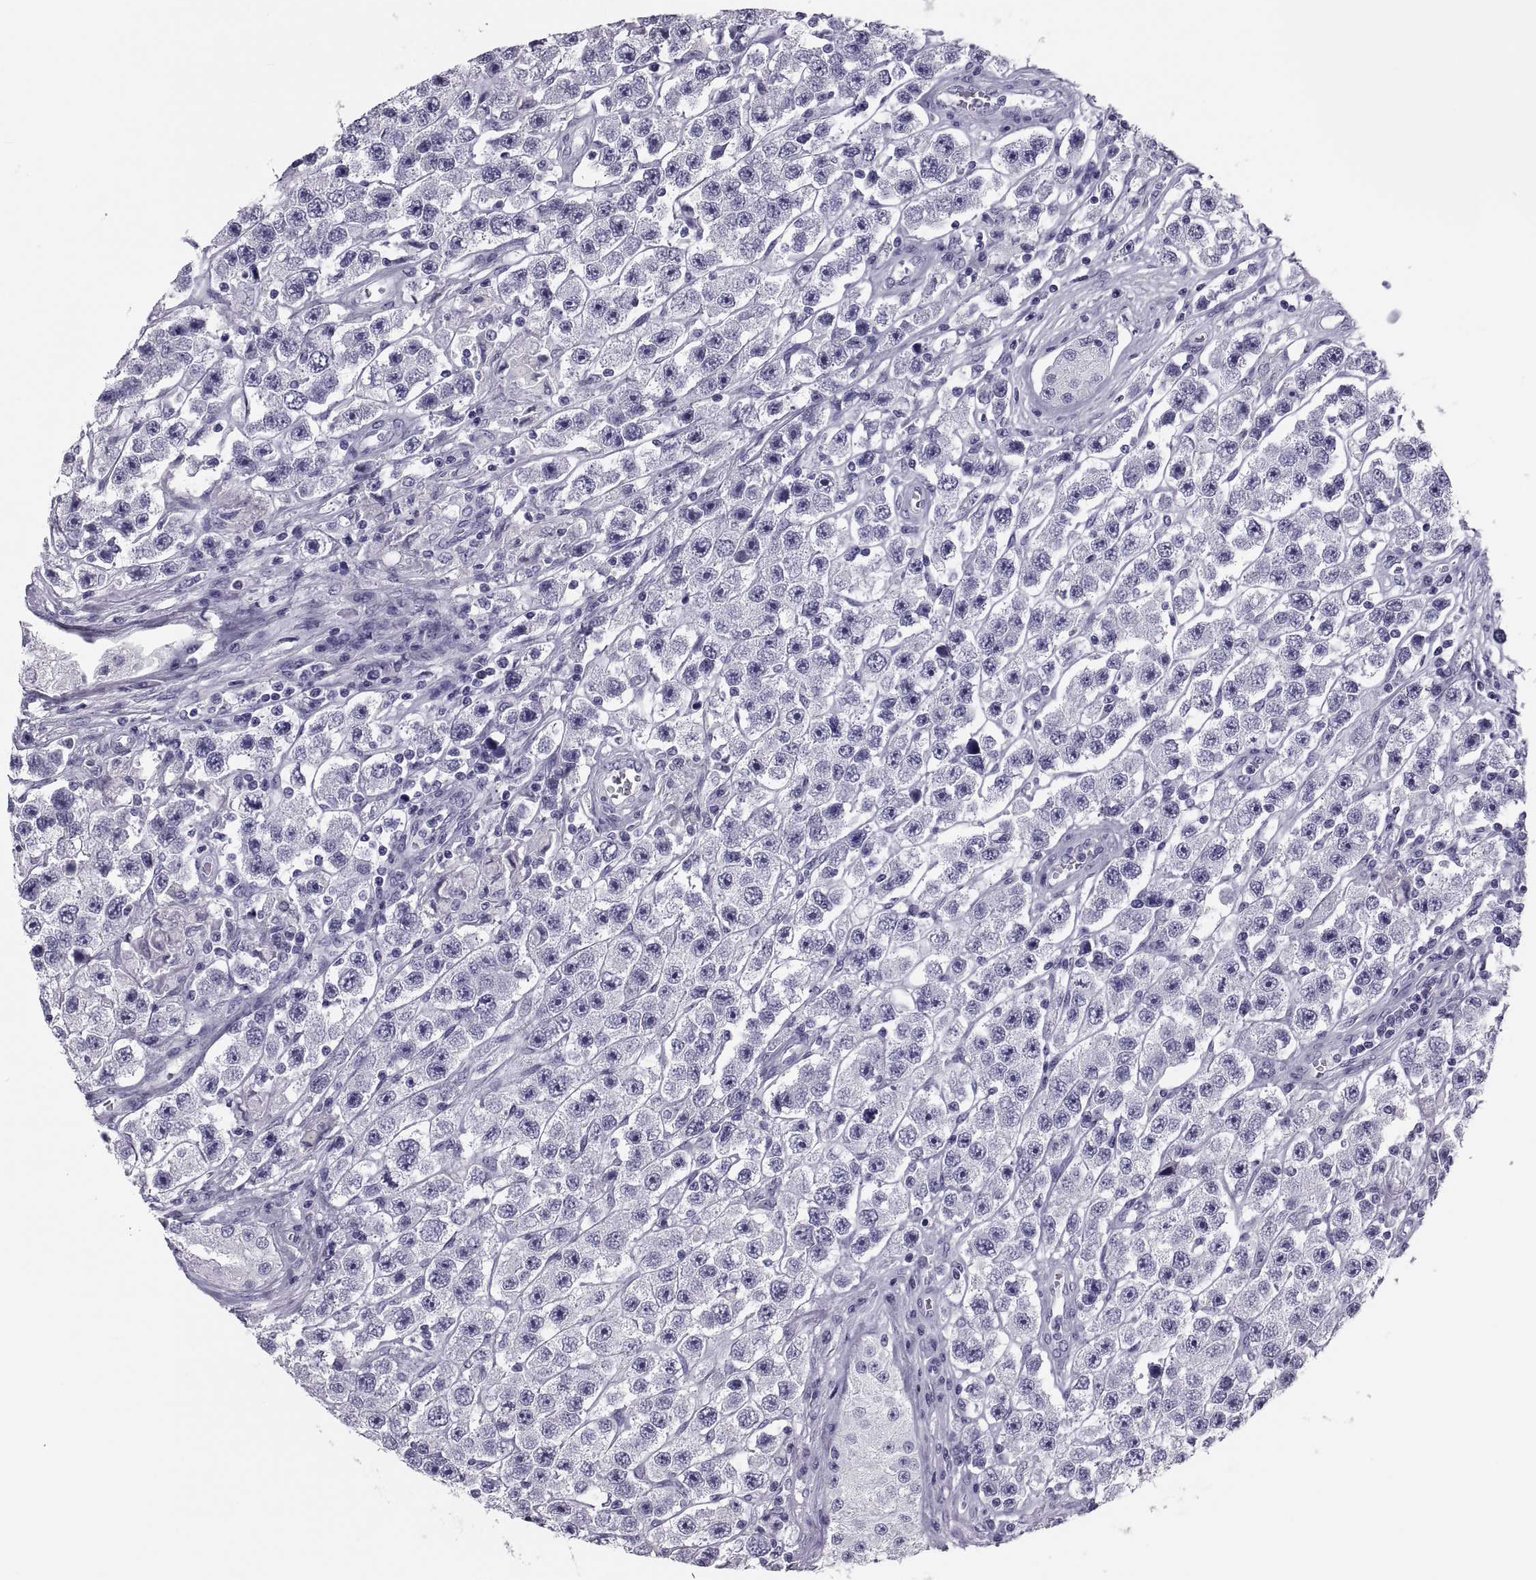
{"staining": {"intensity": "negative", "quantity": "none", "location": "none"}, "tissue": "testis cancer", "cell_type": "Tumor cells", "image_type": "cancer", "snomed": [{"axis": "morphology", "description": "Seminoma, NOS"}, {"axis": "topography", "description": "Testis"}], "caption": "Tumor cells are negative for protein expression in human seminoma (testis).", "gene": "CRISP1", "patient": {"sex": "male", "age": 45}}